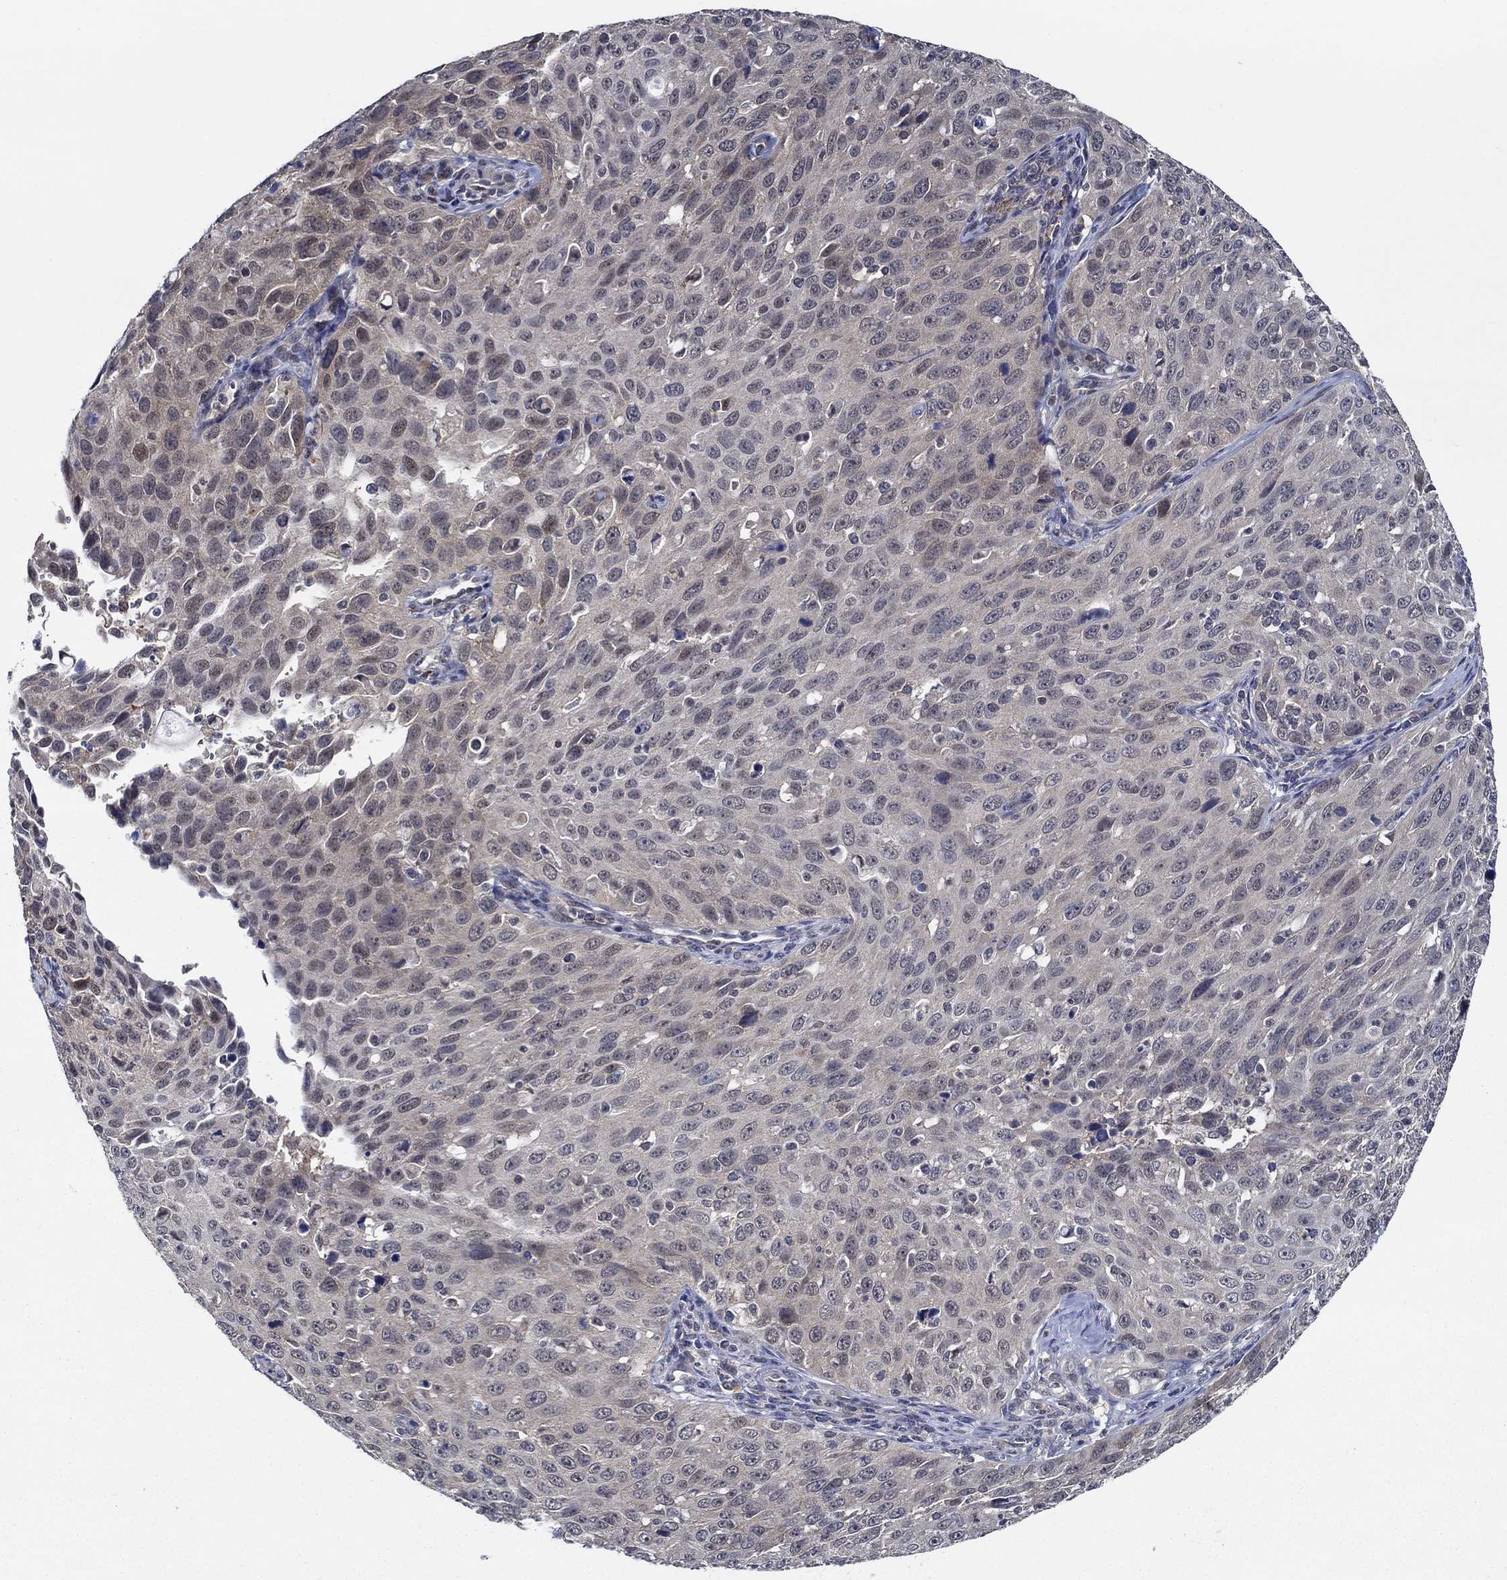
{"staining": {"intensity": "weak", "quantity": "<25%", "location": "cytoplasmic/membranous"}, "tissue": "cervical cancer", "cell_type": "Tumor cells", "image_type": "cancer", "snomed": [{"axis": "morphology", "description": "Squamous cell carcinoma, NOS"}, {"axis": "topography", "description": "Cervix"}], "caption": "Cervical cancer stained for a protein using immunohistochemistry exhibits no staining tumor cells.", "gene": "DACT1", "patient": {"sex": "female", "age": 26}}